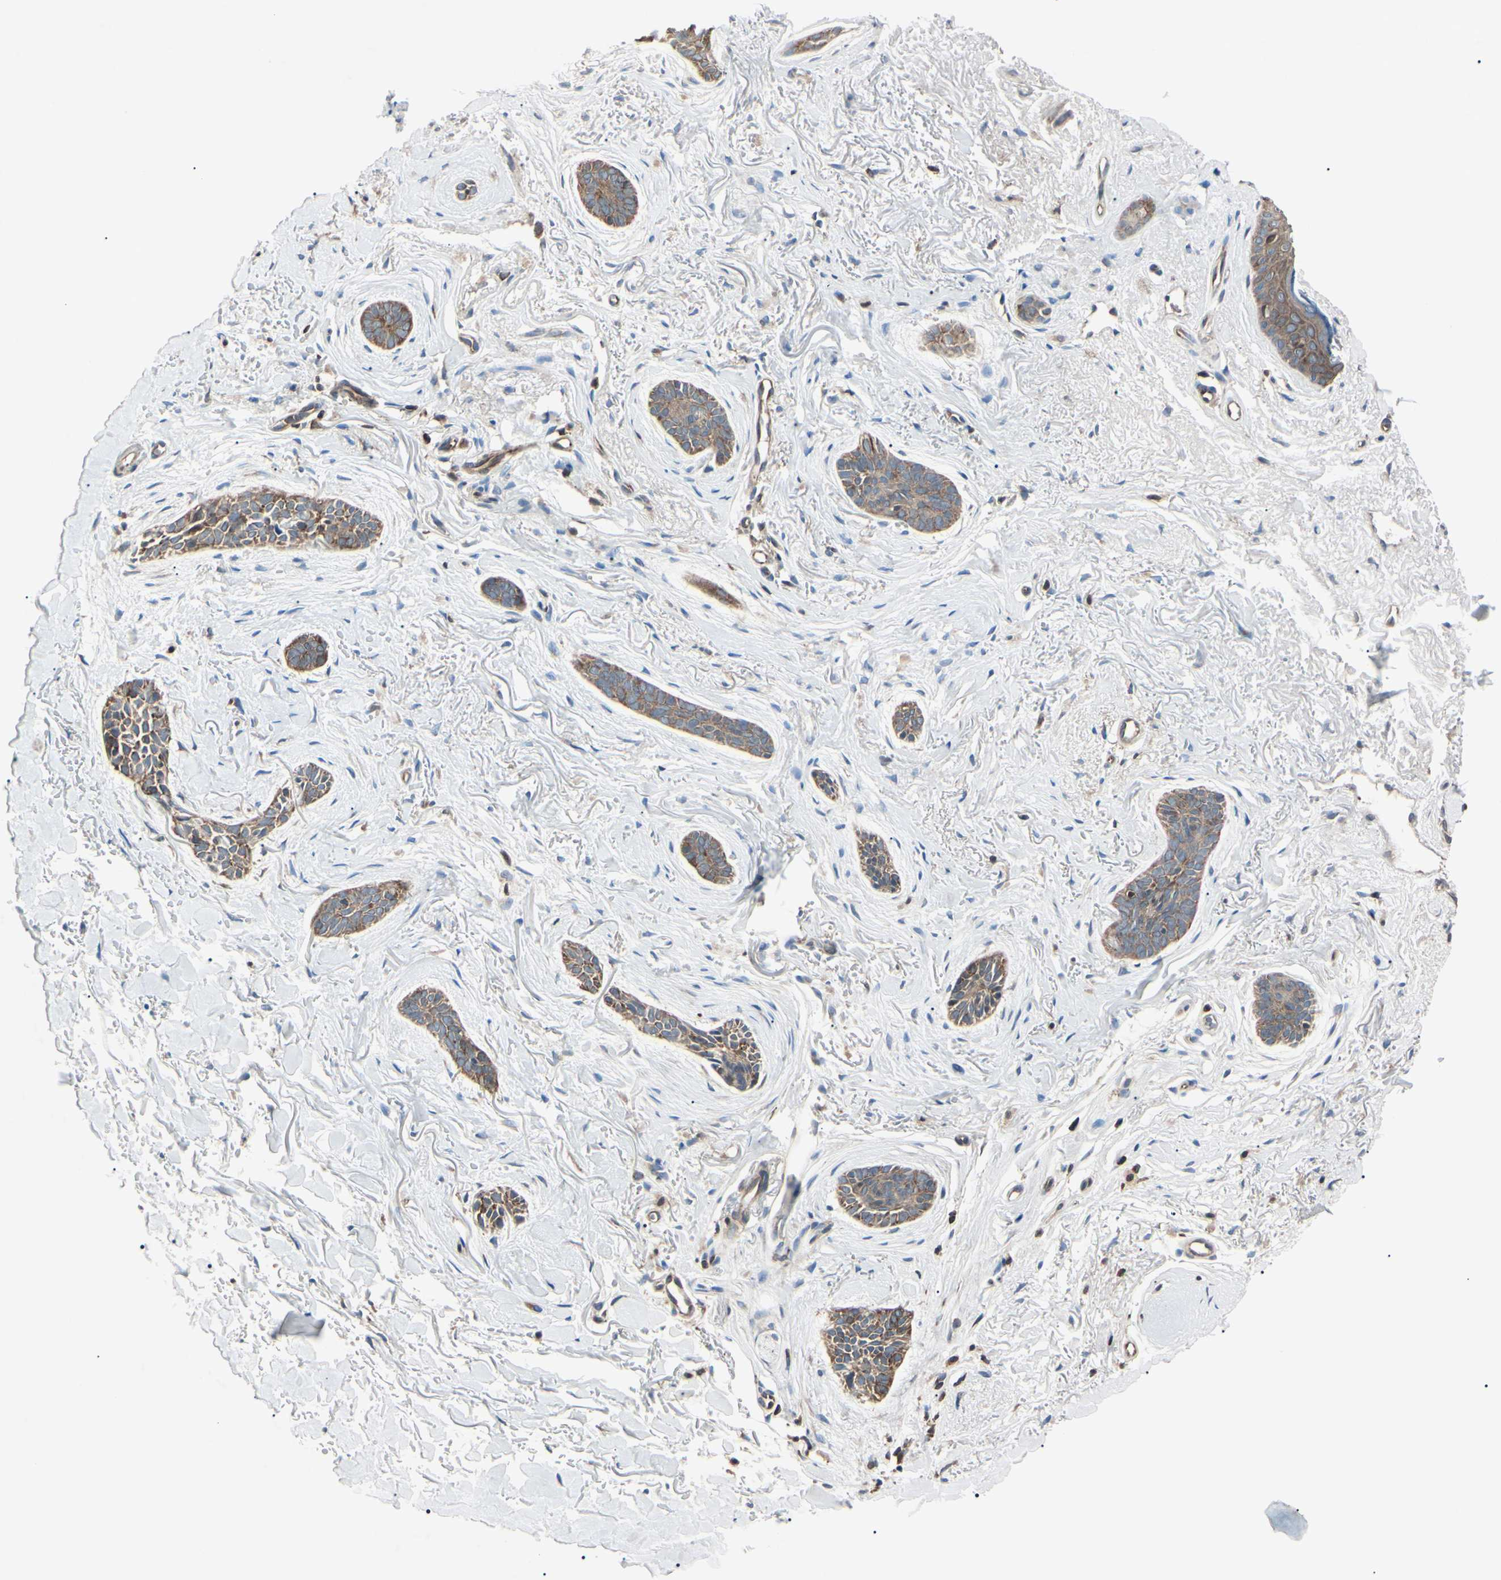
{"staining": {"intensity": "moderate", "quantity": "25%-75%", "location": "cytoplasmic/membranous"}, "tissue": "skin cancer", "cell_type": "Tumor cells", "image_type": "cancer", "snomed": [{"axis": "morphology", "description": "Basal cell carcinoma"}, {"axis": "topography", "description": "Skin"}], "caption": "A brown stain shows moderate cytoplasmic/membranous positivity of a protein in human skin cancer tumor cells. The staining was performed using DAB (3,3'-diaminobenzidine), with brown indicating positive protein expression. Nuclei are stained blue with hematoxylin.", "gene": "MAPRE1", "patient": {"sex": "female", "age": 84}}